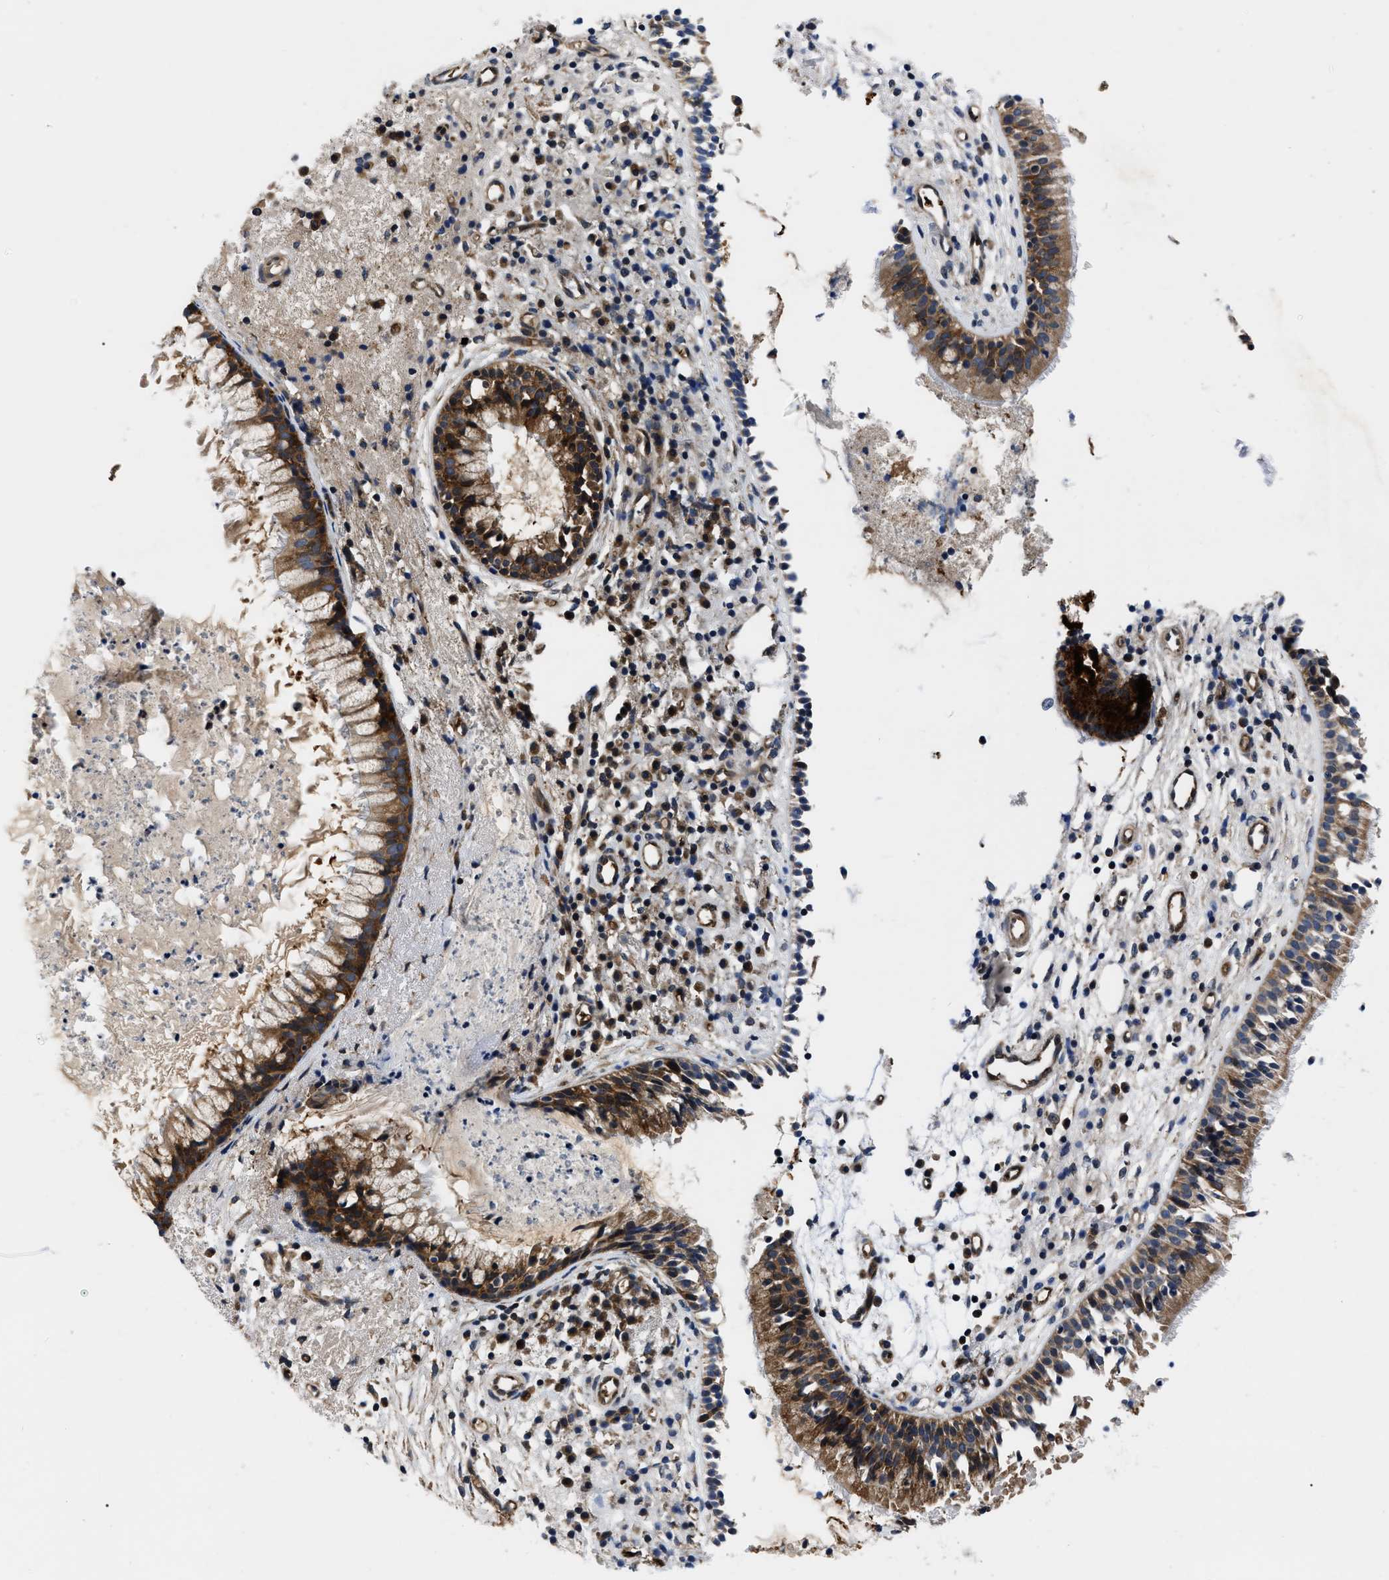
{"staining": {"intensity": "strong", "quantity": ">75%", "location": "cytoplasmic/membranous"}, "tissue": "nasopharynx", "cell_type": "Respiratory epithelial cells", "image_type": "normal", "snomed": [{"axis": "morphology", "description": "Normal tissue, NOS"}, {"axis": "topography", "description": "Nasopharynx"}], "caption": "Protein staining of benign nasopharynx displays strong cytoplasmic/membranous expression in approximately >75% of respiratory epithelial cells.", "gene": "GET4", "patient": {"sex": "male", "age": 21}}